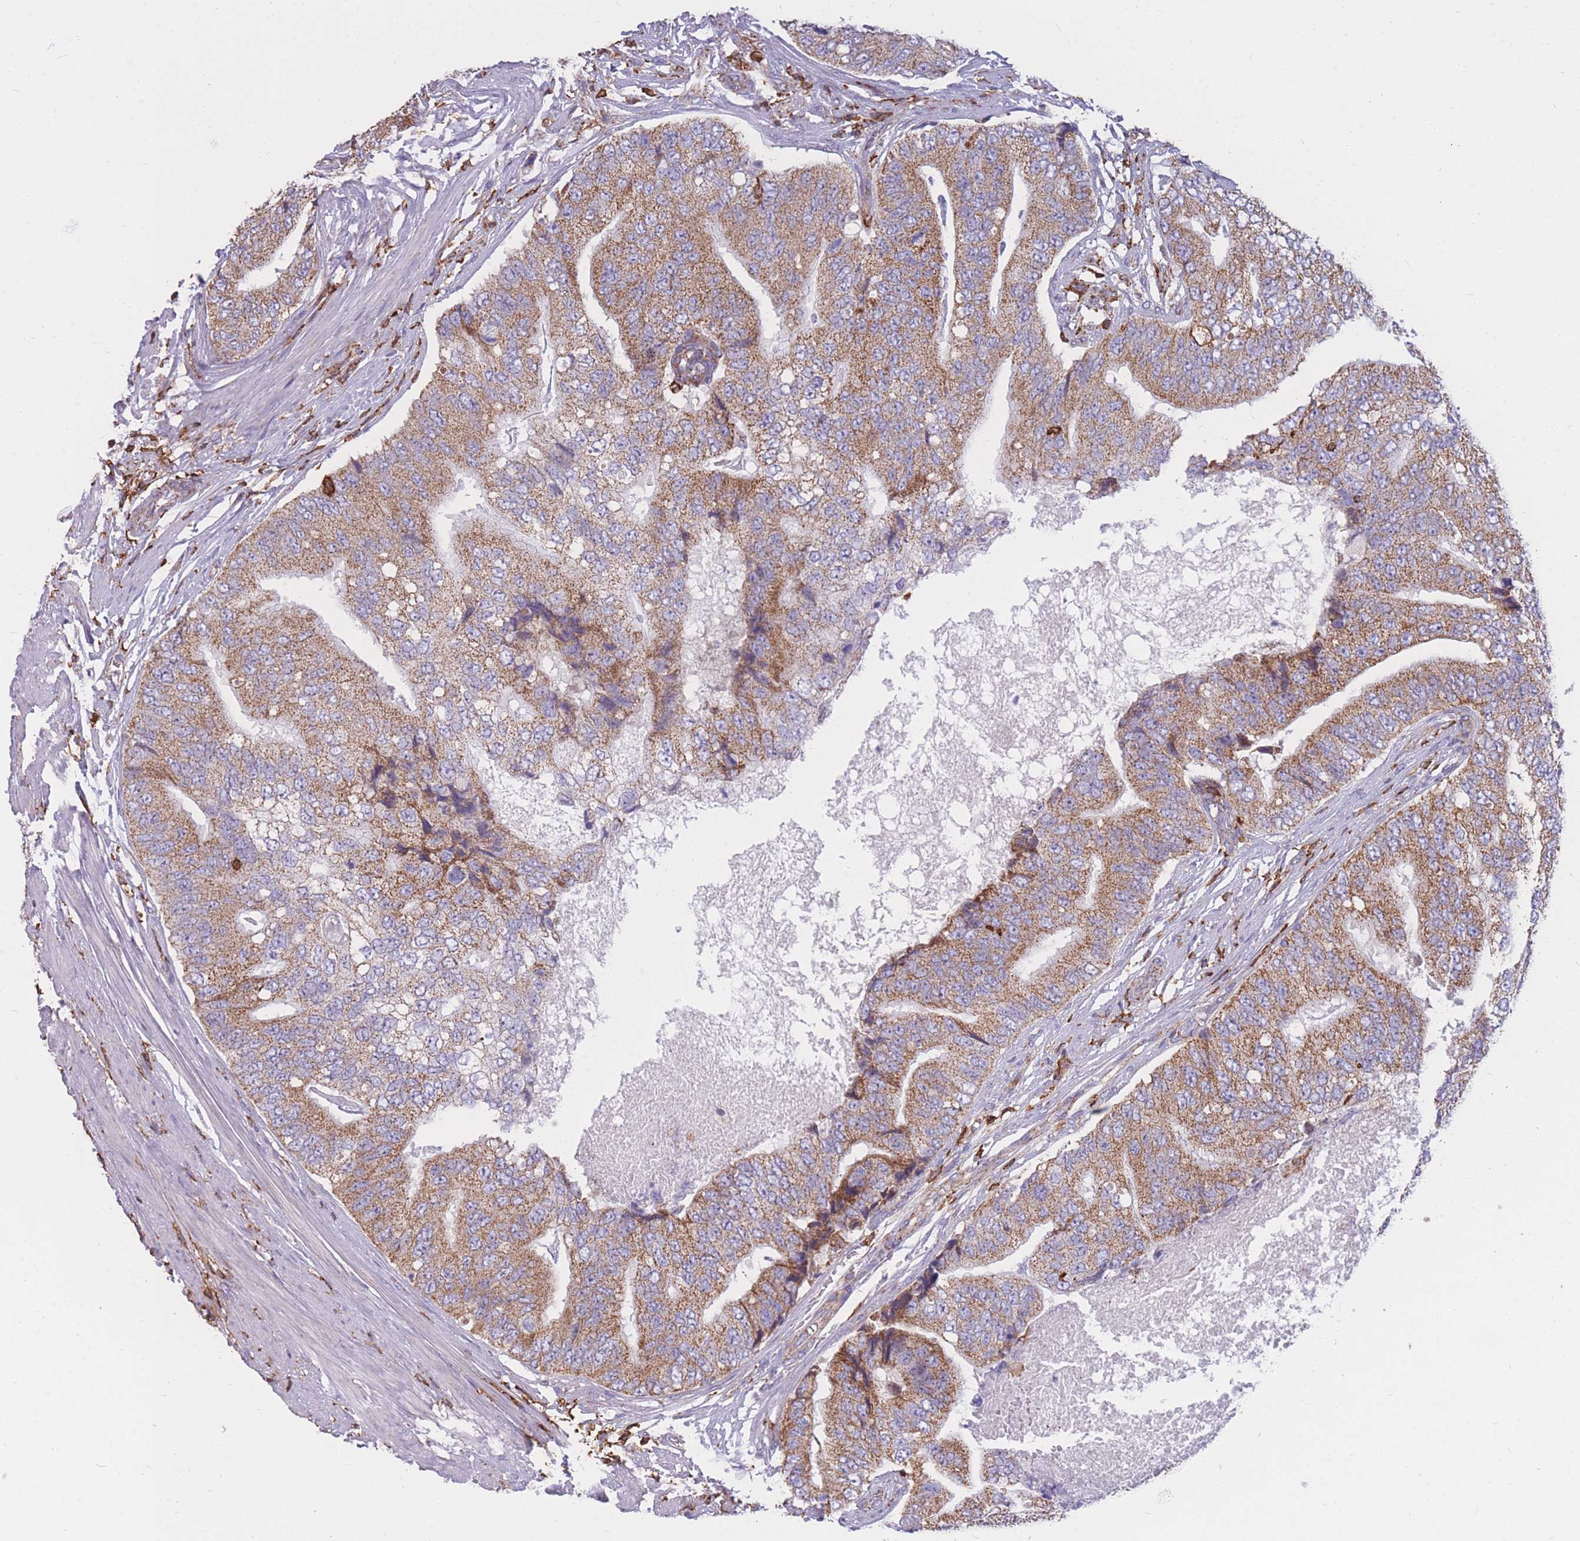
{"staining": {"intensity": "moderate", "quantity": ">75%", "location": "cytoplasmic/membranous"}, "tissue": "prostate cancer", "cell_type": "Tumor cells", "image_type": "cancer", "snomed": [{"axis": "morphology", "description": "Adenocarcinoma, High grade"}, {"axis": "topography", "description": "Prostate"}], "caption": "A photomicrograph of prostate high-grade adenocarcinoma stained for a protein demonstrates moderate cytoplasmic/membranous brown staining in tumor cells.", "gene": "MRPL54", "patient": {"sex": "male", "age": 70}}